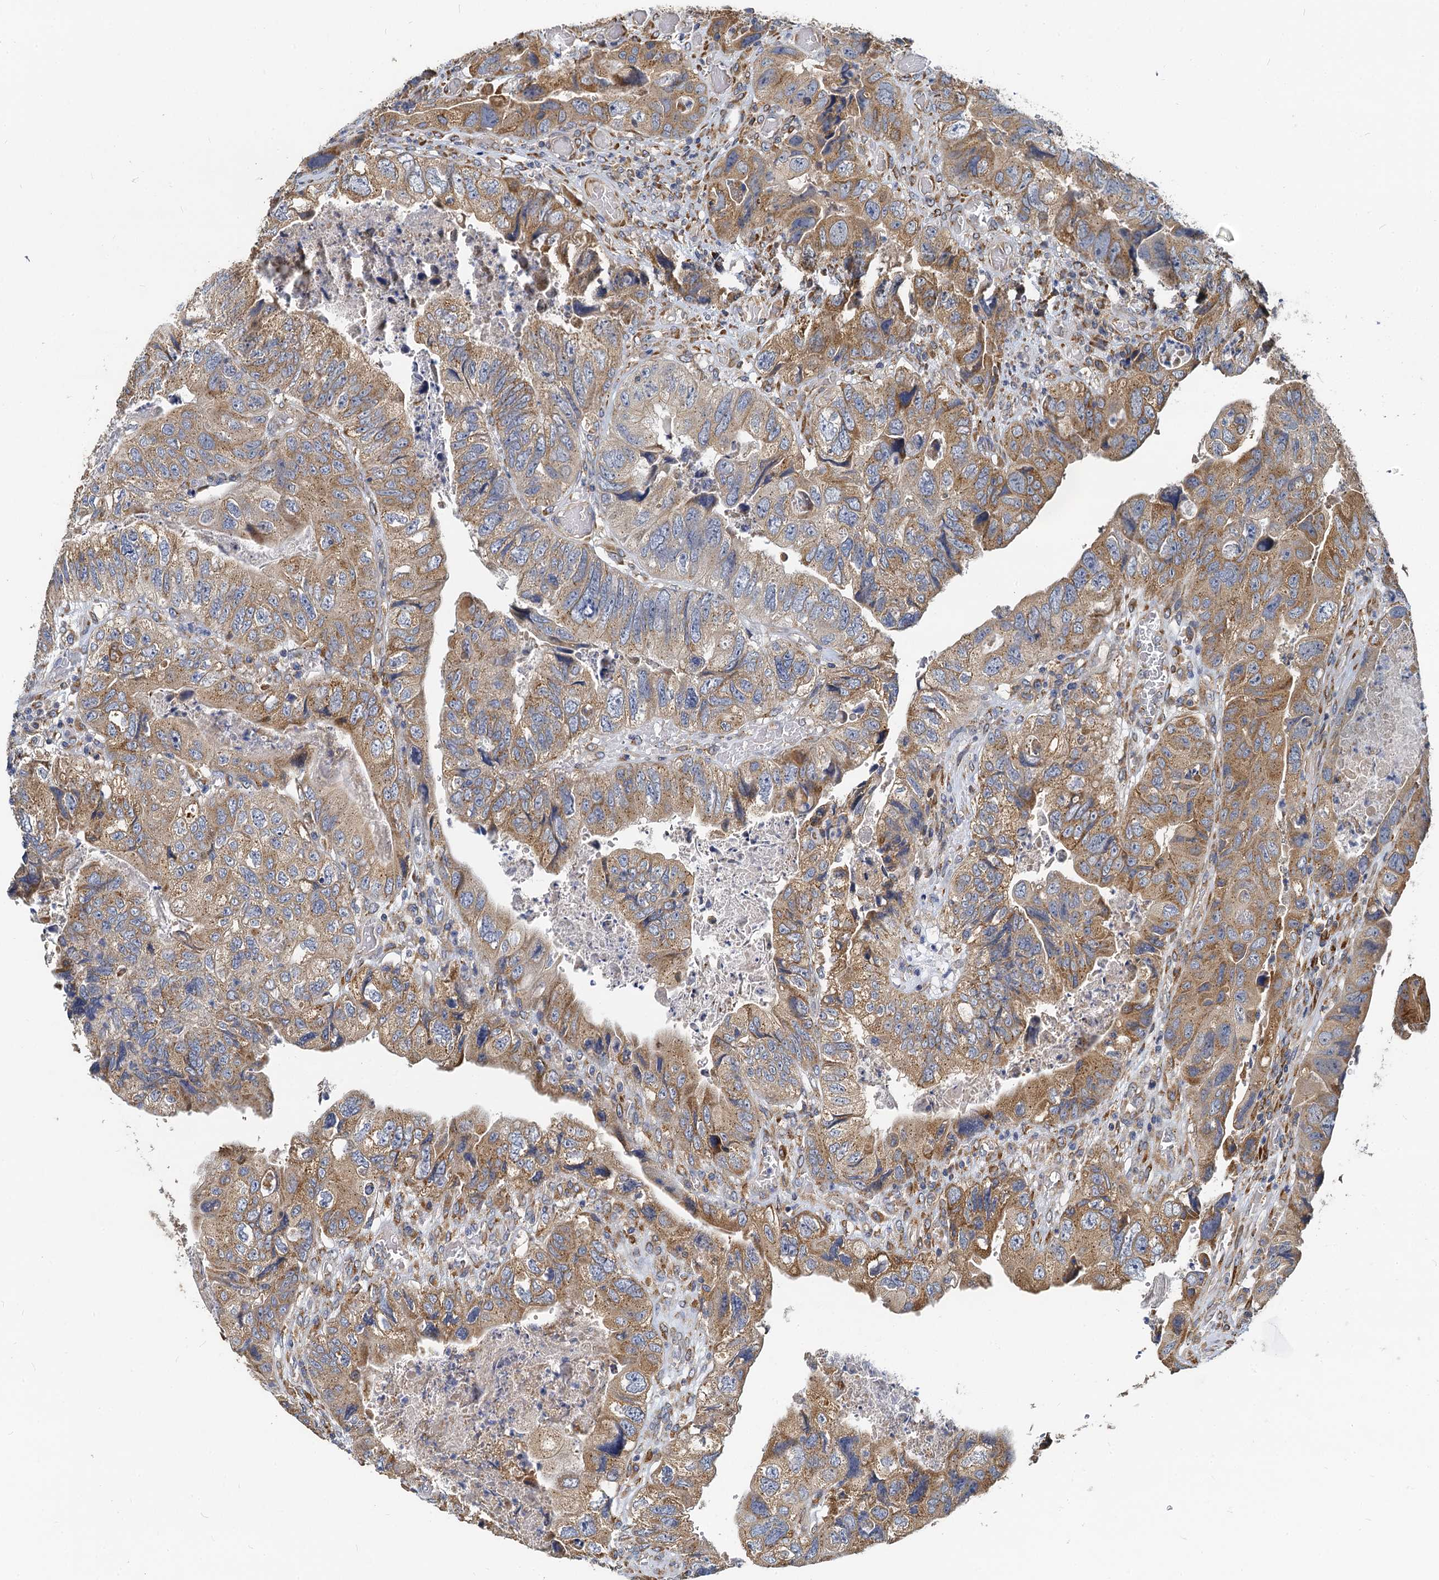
{"staining": {"intensity": "moderate", "quantity": ">75%", "location": "cytoplasmic/membranous"}, "tissue": "colorectal cancer", "cell_type": "Tumor cells", "image_type": "cancer", "snomed": [{"axis": "morphology", "description": "Adenocarcinoma, NOS"}, {"axis": "topography", "description": "Rectum"}], "caption": "Protein expression analysis of human colorectal cancer (adenocarcinoma) reveals moderate cytoplasmic/membranous staining in about >75% of tumor cells.", "gene": "NKAPD1", "patient": {"sex": "male", "age": 63}}